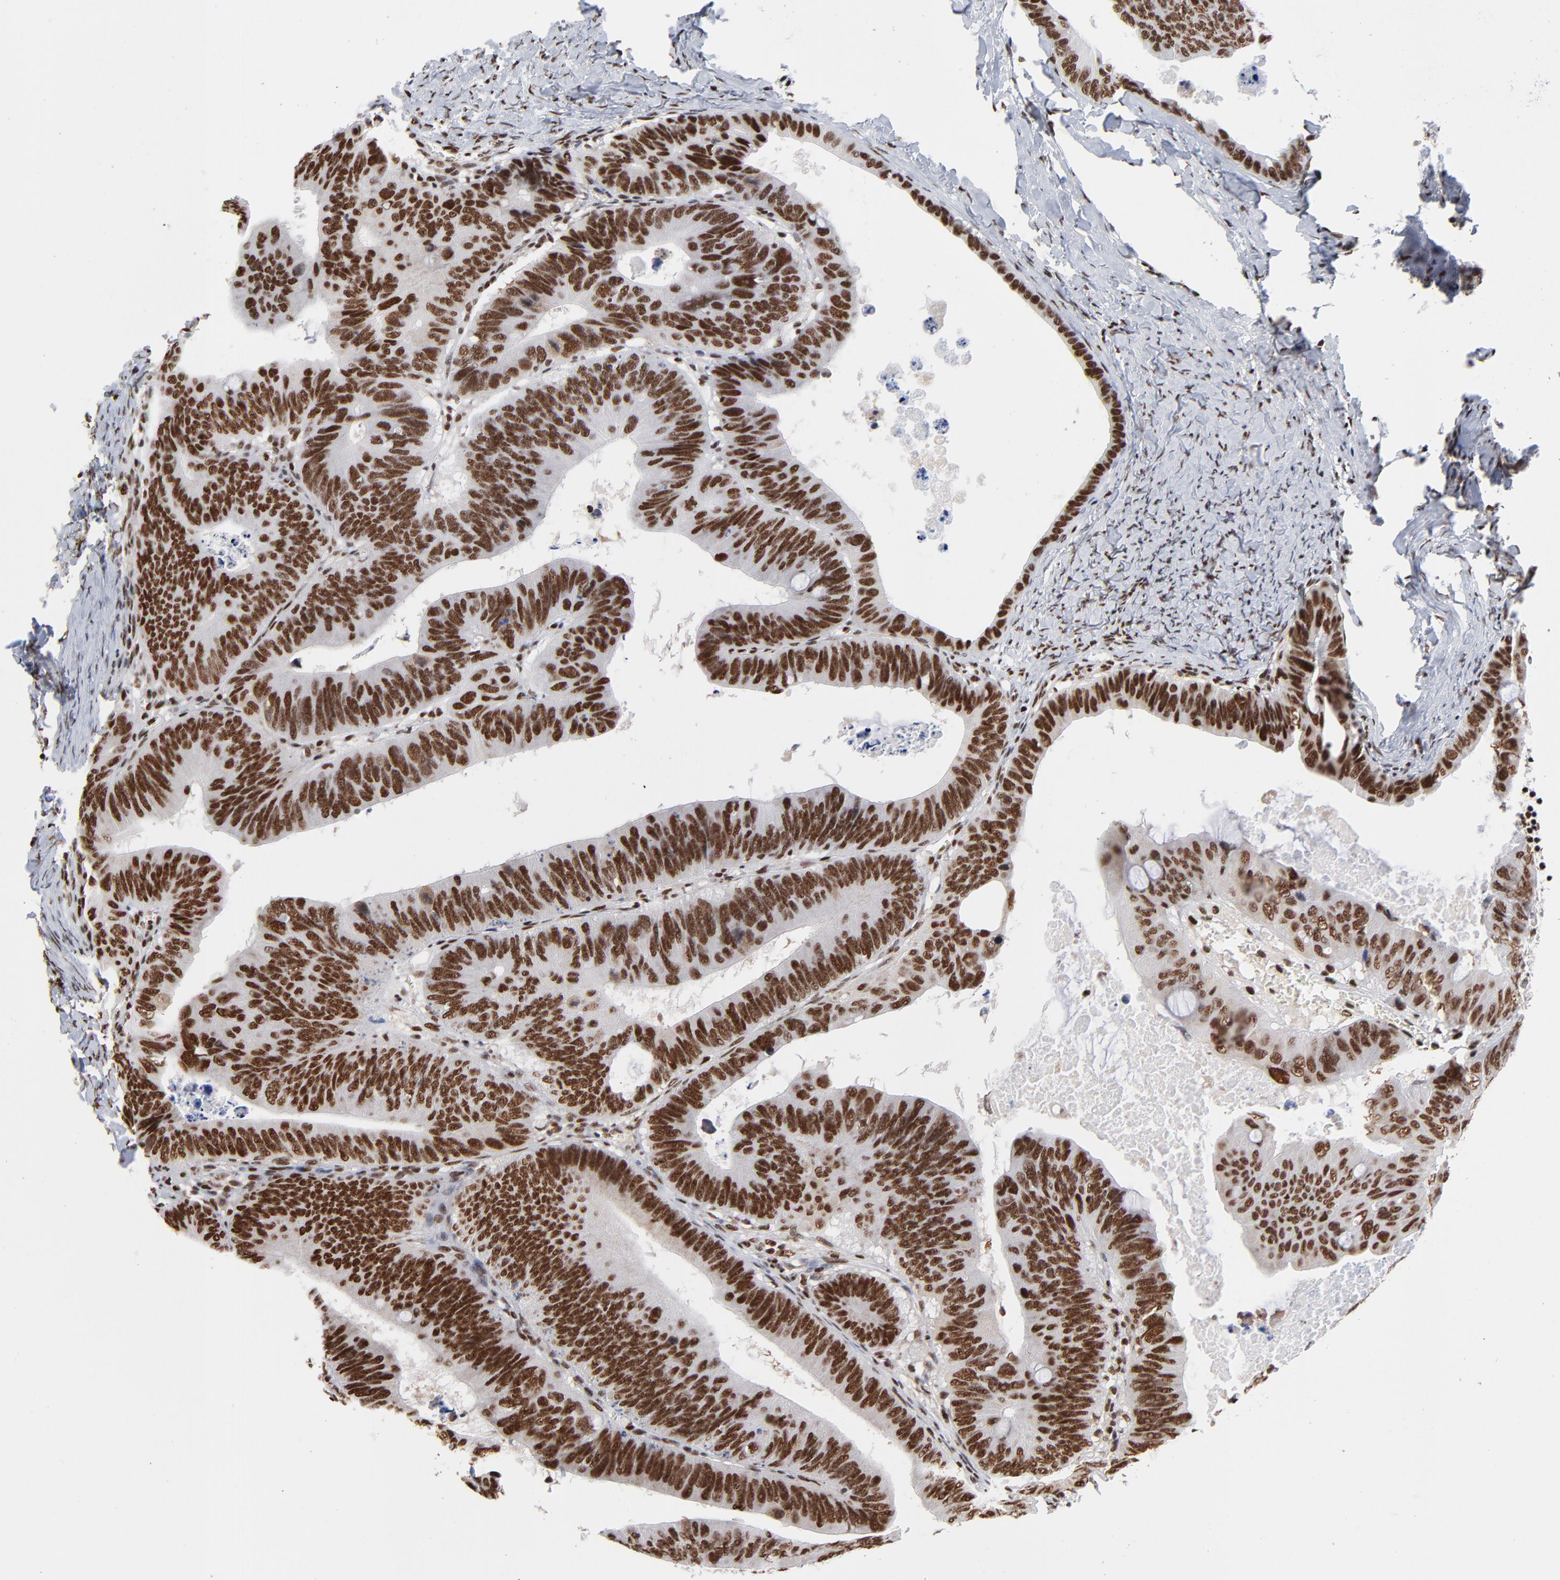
{"staining": {"intensity": "strong", "quantity": ">75%", "location": "nuclear"}, "tissue": "colorectal cancer", "cell_type": "Tumor cells", "image_type": "cancer", "snomed": [{"axis": "morphology", "description": "Adenocarcinoma, NOS"}, {"axis": "topography", "description": "Colon"}], "caption": "Immunohistochemistry of adenocarcinoma (colorectal) shows high levels of strong nuclear staining in about >75% of tumor cells.", "gene": "CREB1", "patient": {"sex": "female", "age": 55}}